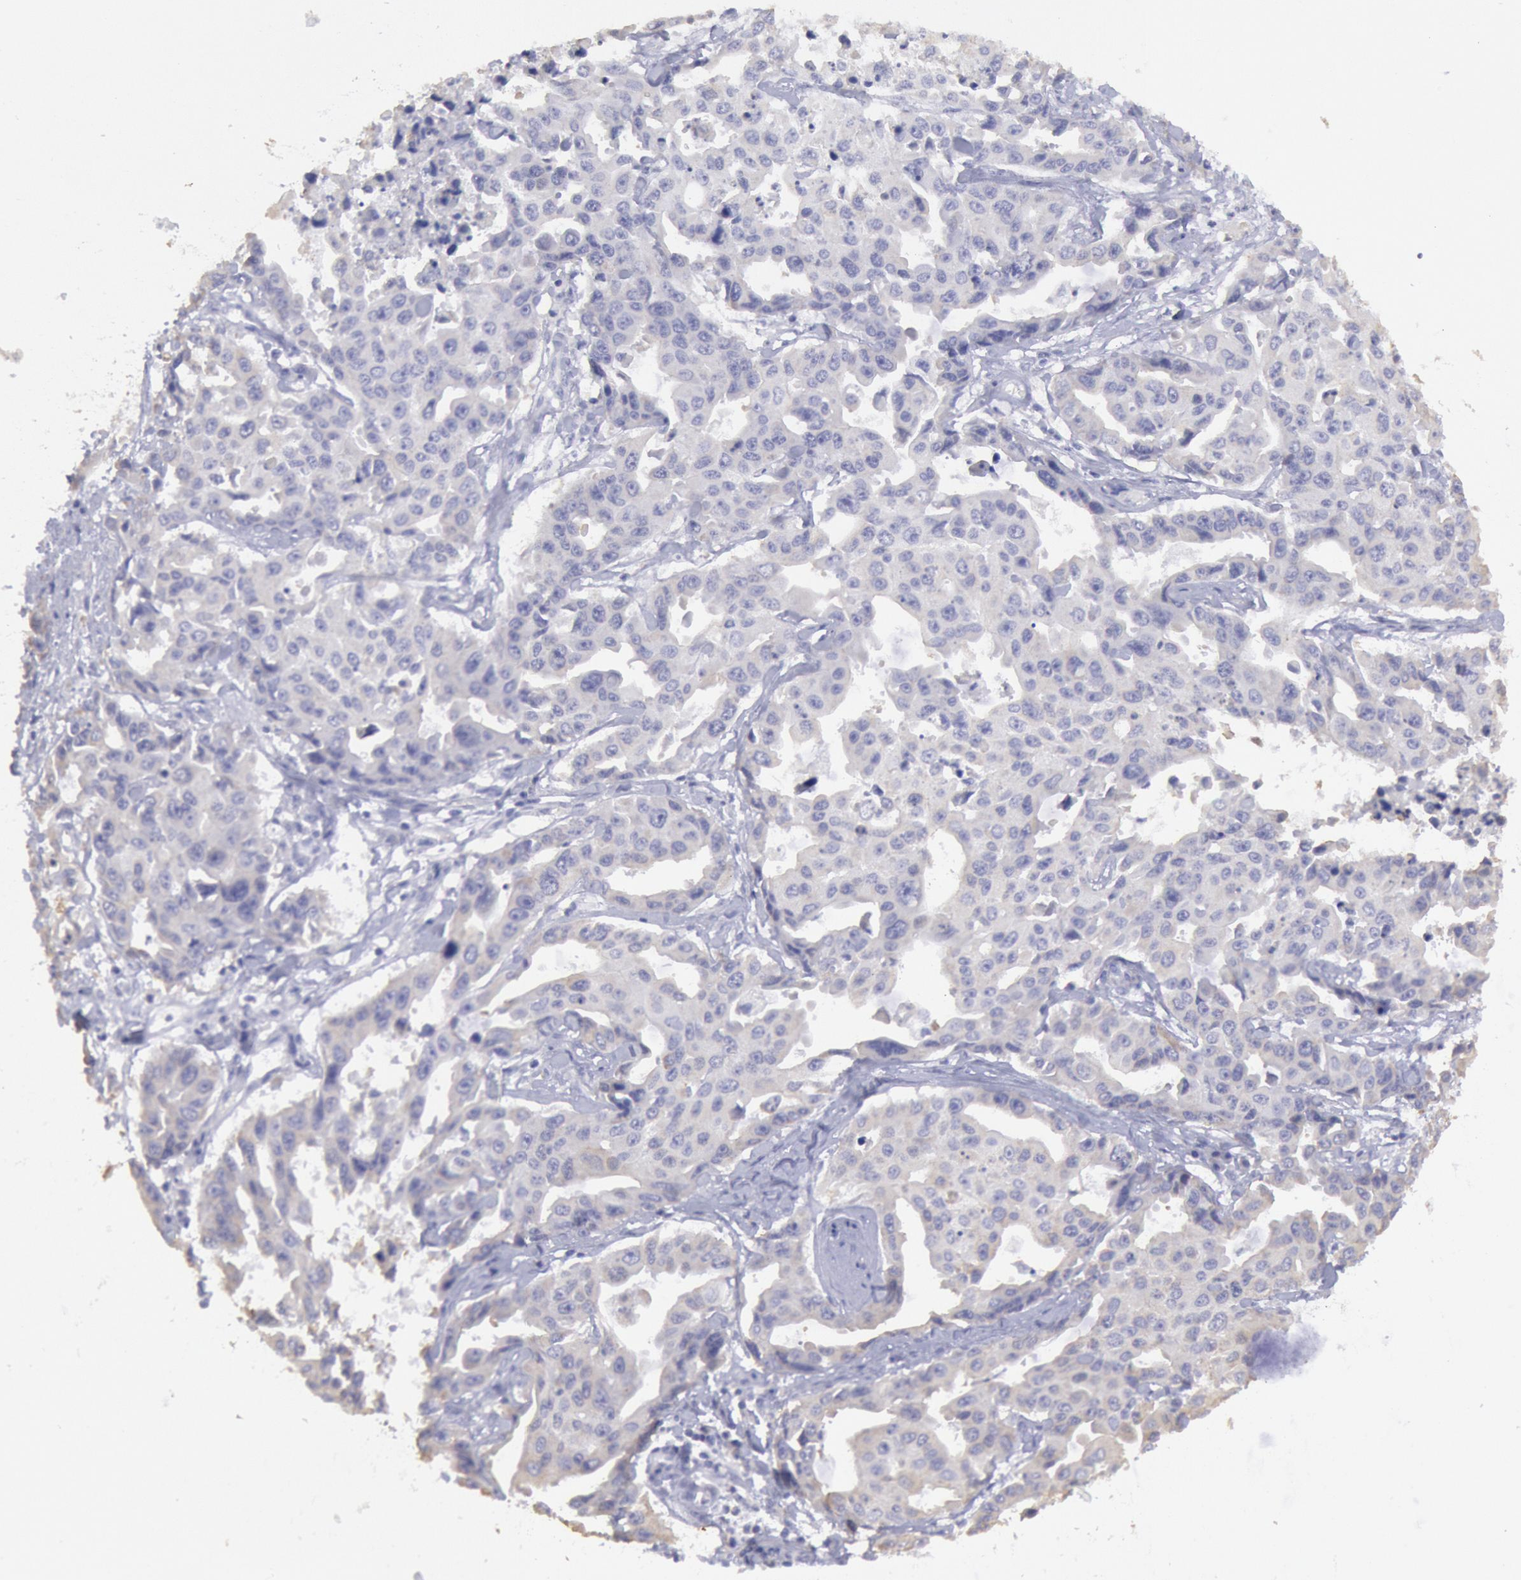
{"staining": {"intensity": "negative", "quantity": "none", "location": "none"}, "tissue": "lung cancer", "cell_type": "Tumor cells", "image_type": "cancer", "snomed": [{"axis": "morphology", "description": "Adenocarcinoma, NOS"}, {"axis": "topography", "description": "Lung"}], "caption": "Photomicrograph shows no protein expression in tumor cells of lung cancer (adenocarcinoma) tissue. (DAB (3,3'-diaminobenzidine) IHC visualized using brightfield microscopy, high magnification).", "gene": "MYH7", "patient": {"sex": "male", "age": 64}}